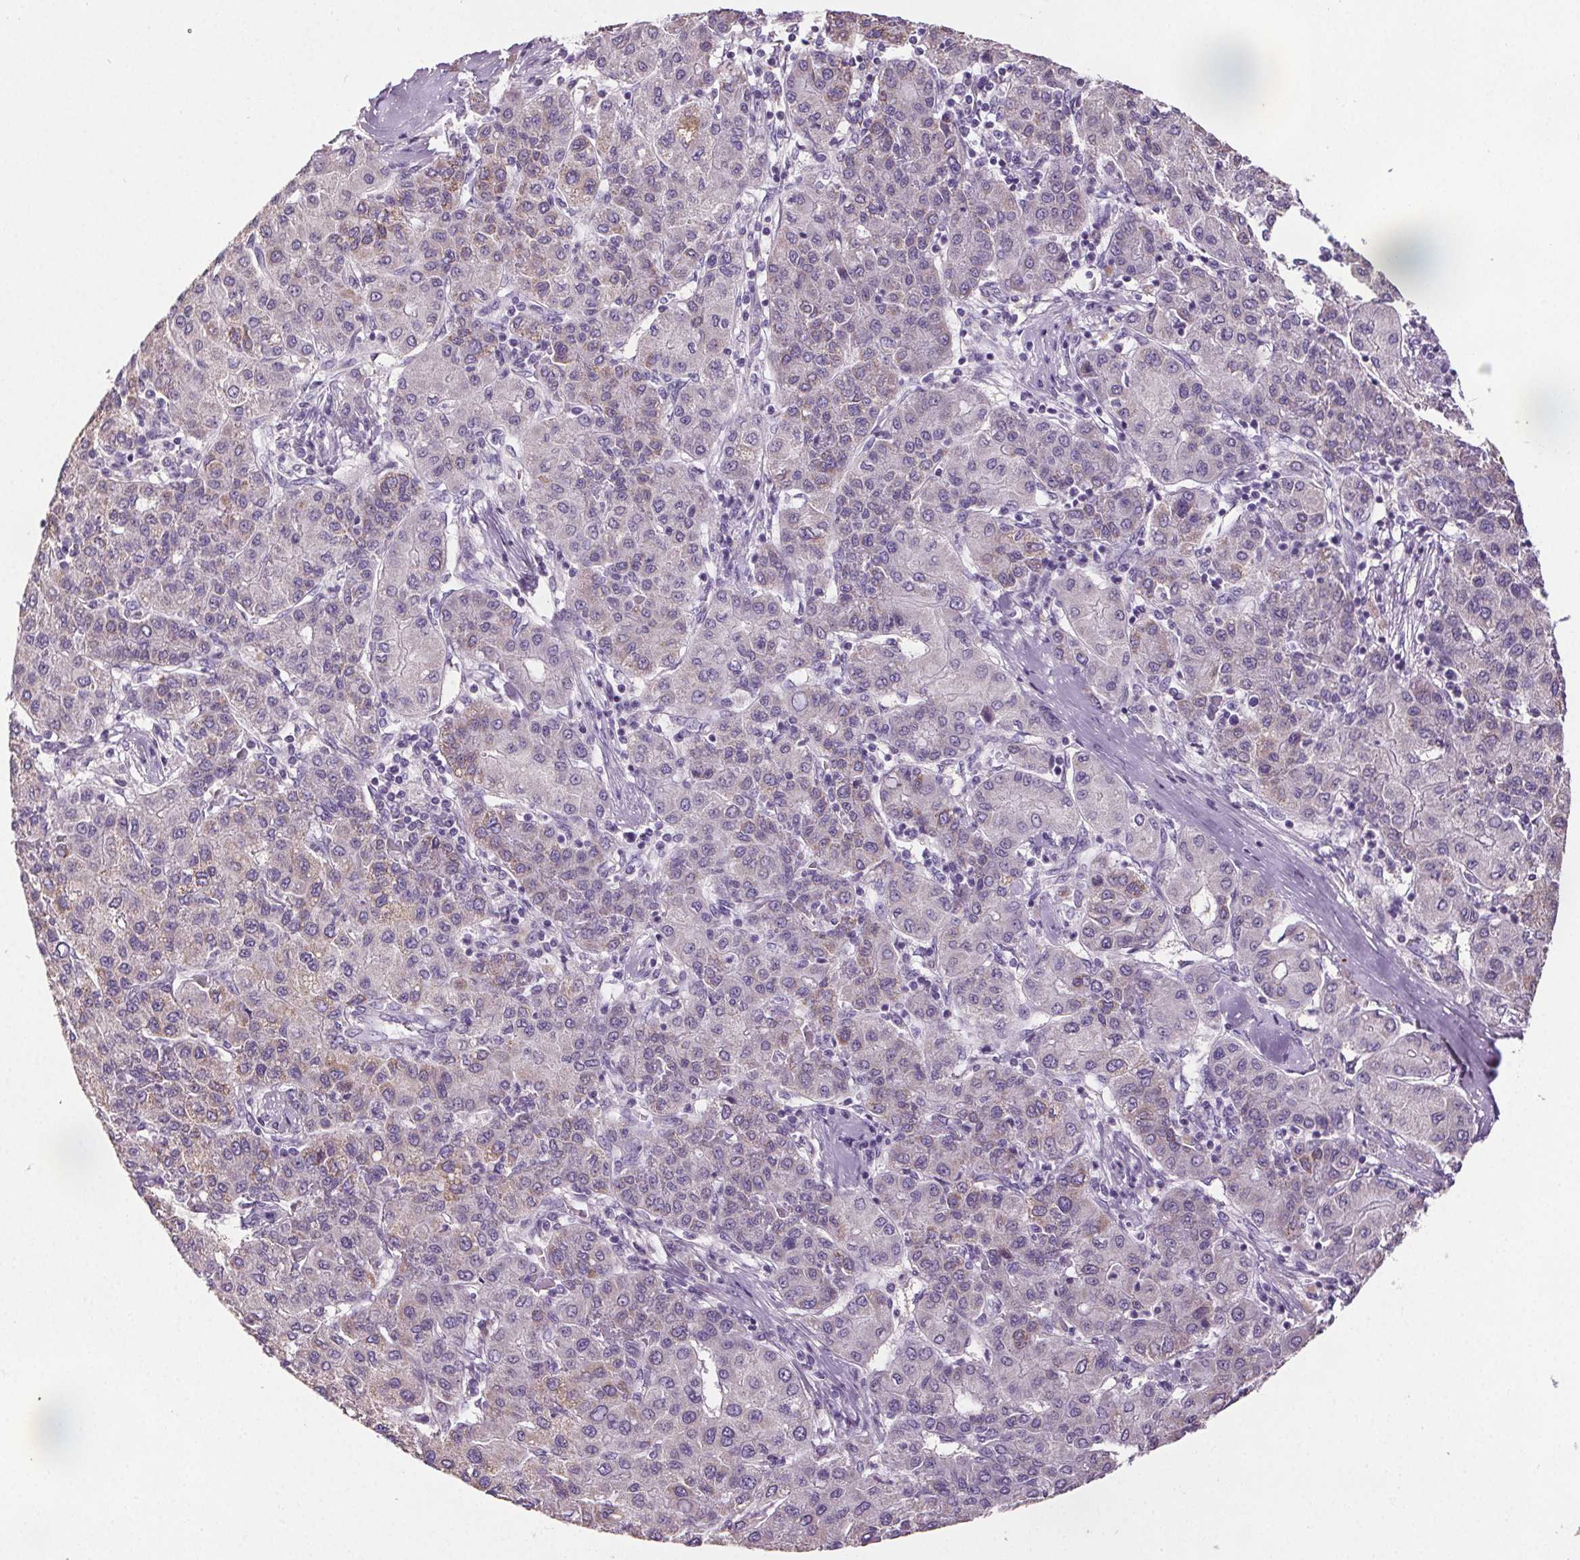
{"staining": {"intensity": "moderate", "quantity": "<25%", "location": "cytoplasmic/membranous"}, "tissue": "liver cancer", "cell_type": "Tumor cells", "image_type": "cancer", "snomed": [{"axis": "morphology", "description": "Carcinoma, Hepatocellular, NOS"}, {"axis": "topography", "description": "Liver"}], "caption": "The photomicrograph displays a brown stain indicating the presence of a protein in the cytoplasmic/membranous of tumor cells in hepatocellular carcinoma (liver).", "gene": "GPIHBP1", "patient": {"sex": "male", "age": 65}}